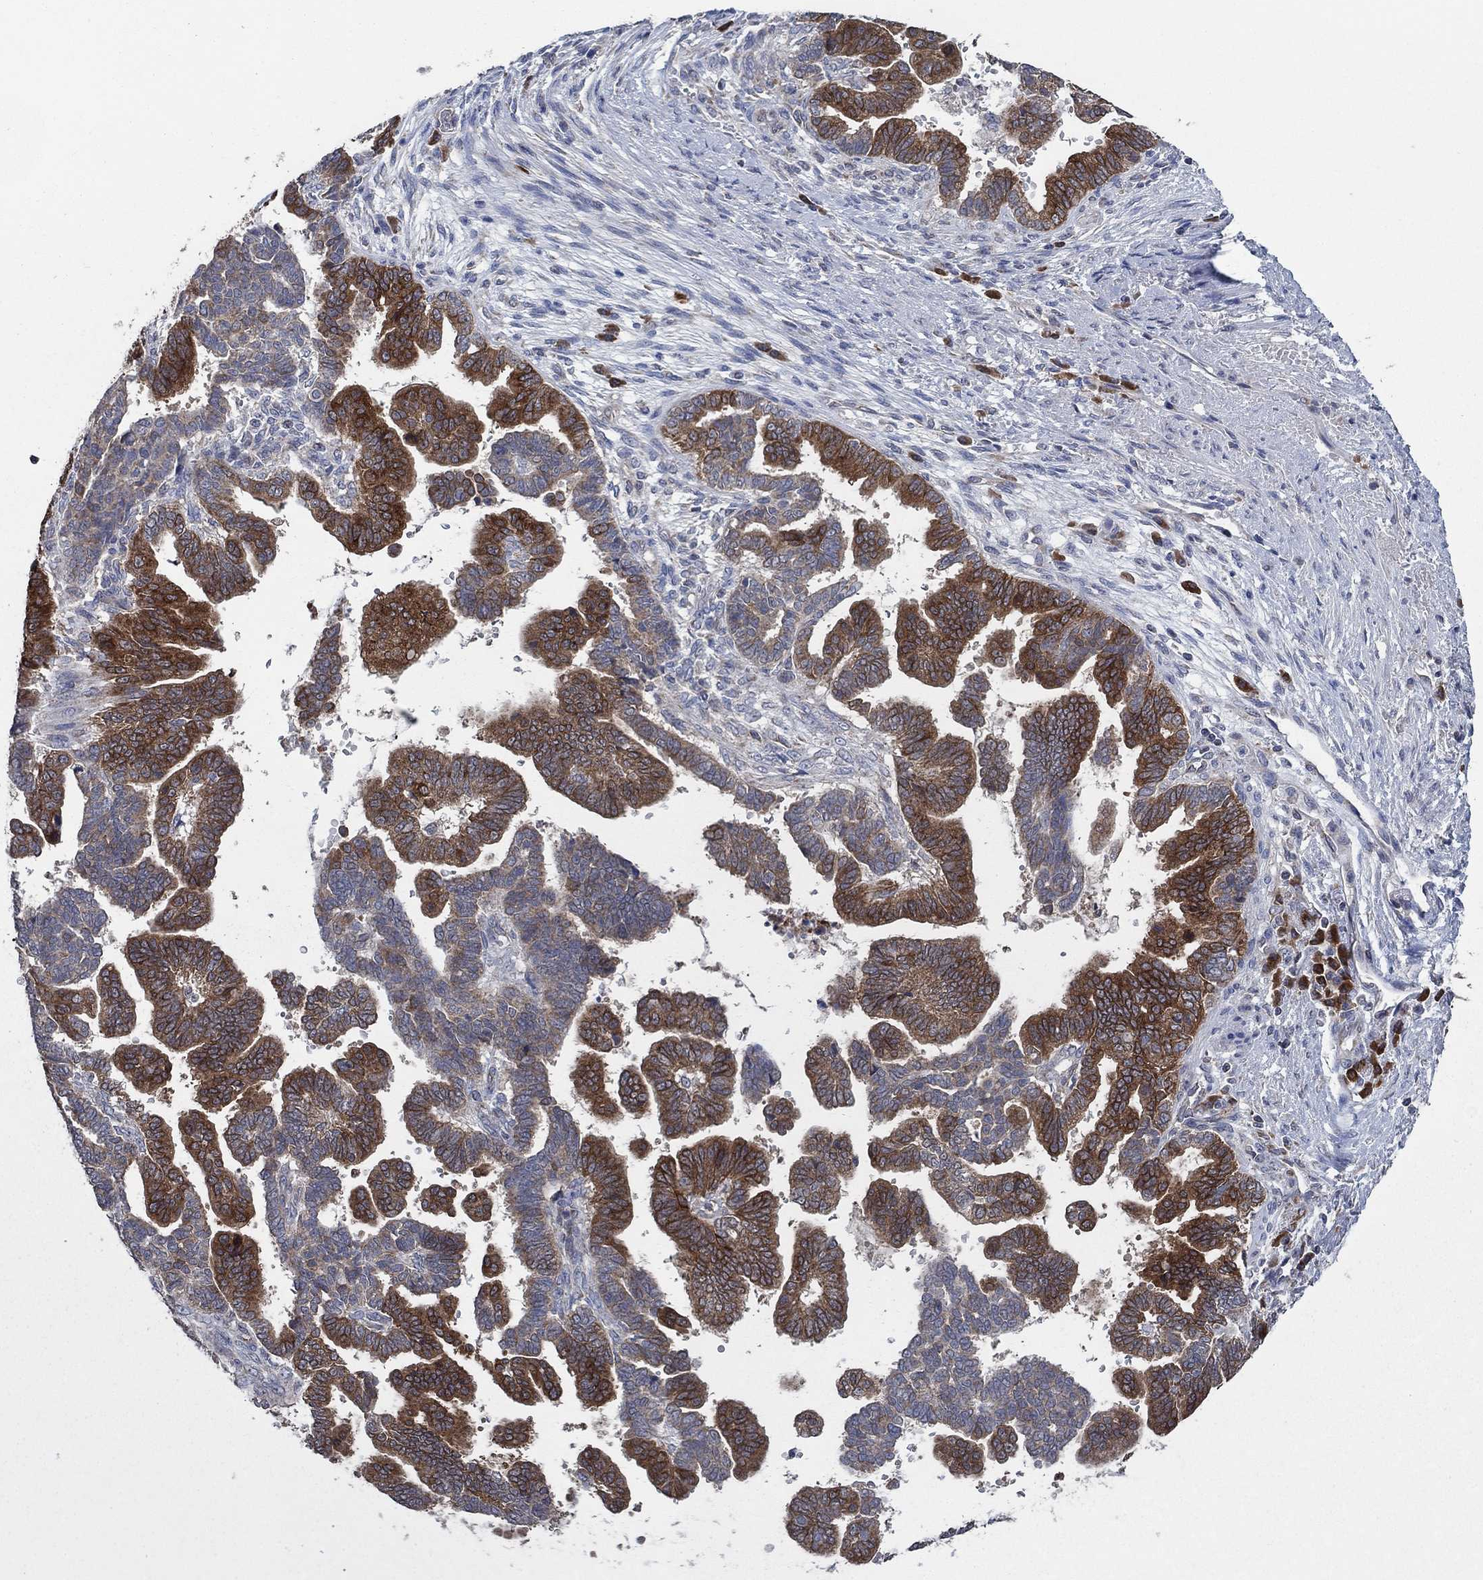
{"staining": {"intensity": "strong", "quantity": ">75%", "location": "cytoplasmic/membranous"}, "tissue": "stomach cancer", "cell_type": "Tumor cells", "image_type": "cancer", "snomed": [{"axis": "morphology", "description": "Adenocarcinoma, NOS"}, {"axis": "topography", "description": "Stomach"}], "caption": "A high amount of strong cytoplasmic/membranous staining is appreciated in approximately >75% of tumor cells in stomach cancer tissue.", "gene": "HID1", "patient": {"sex": "male", "age": 83}}